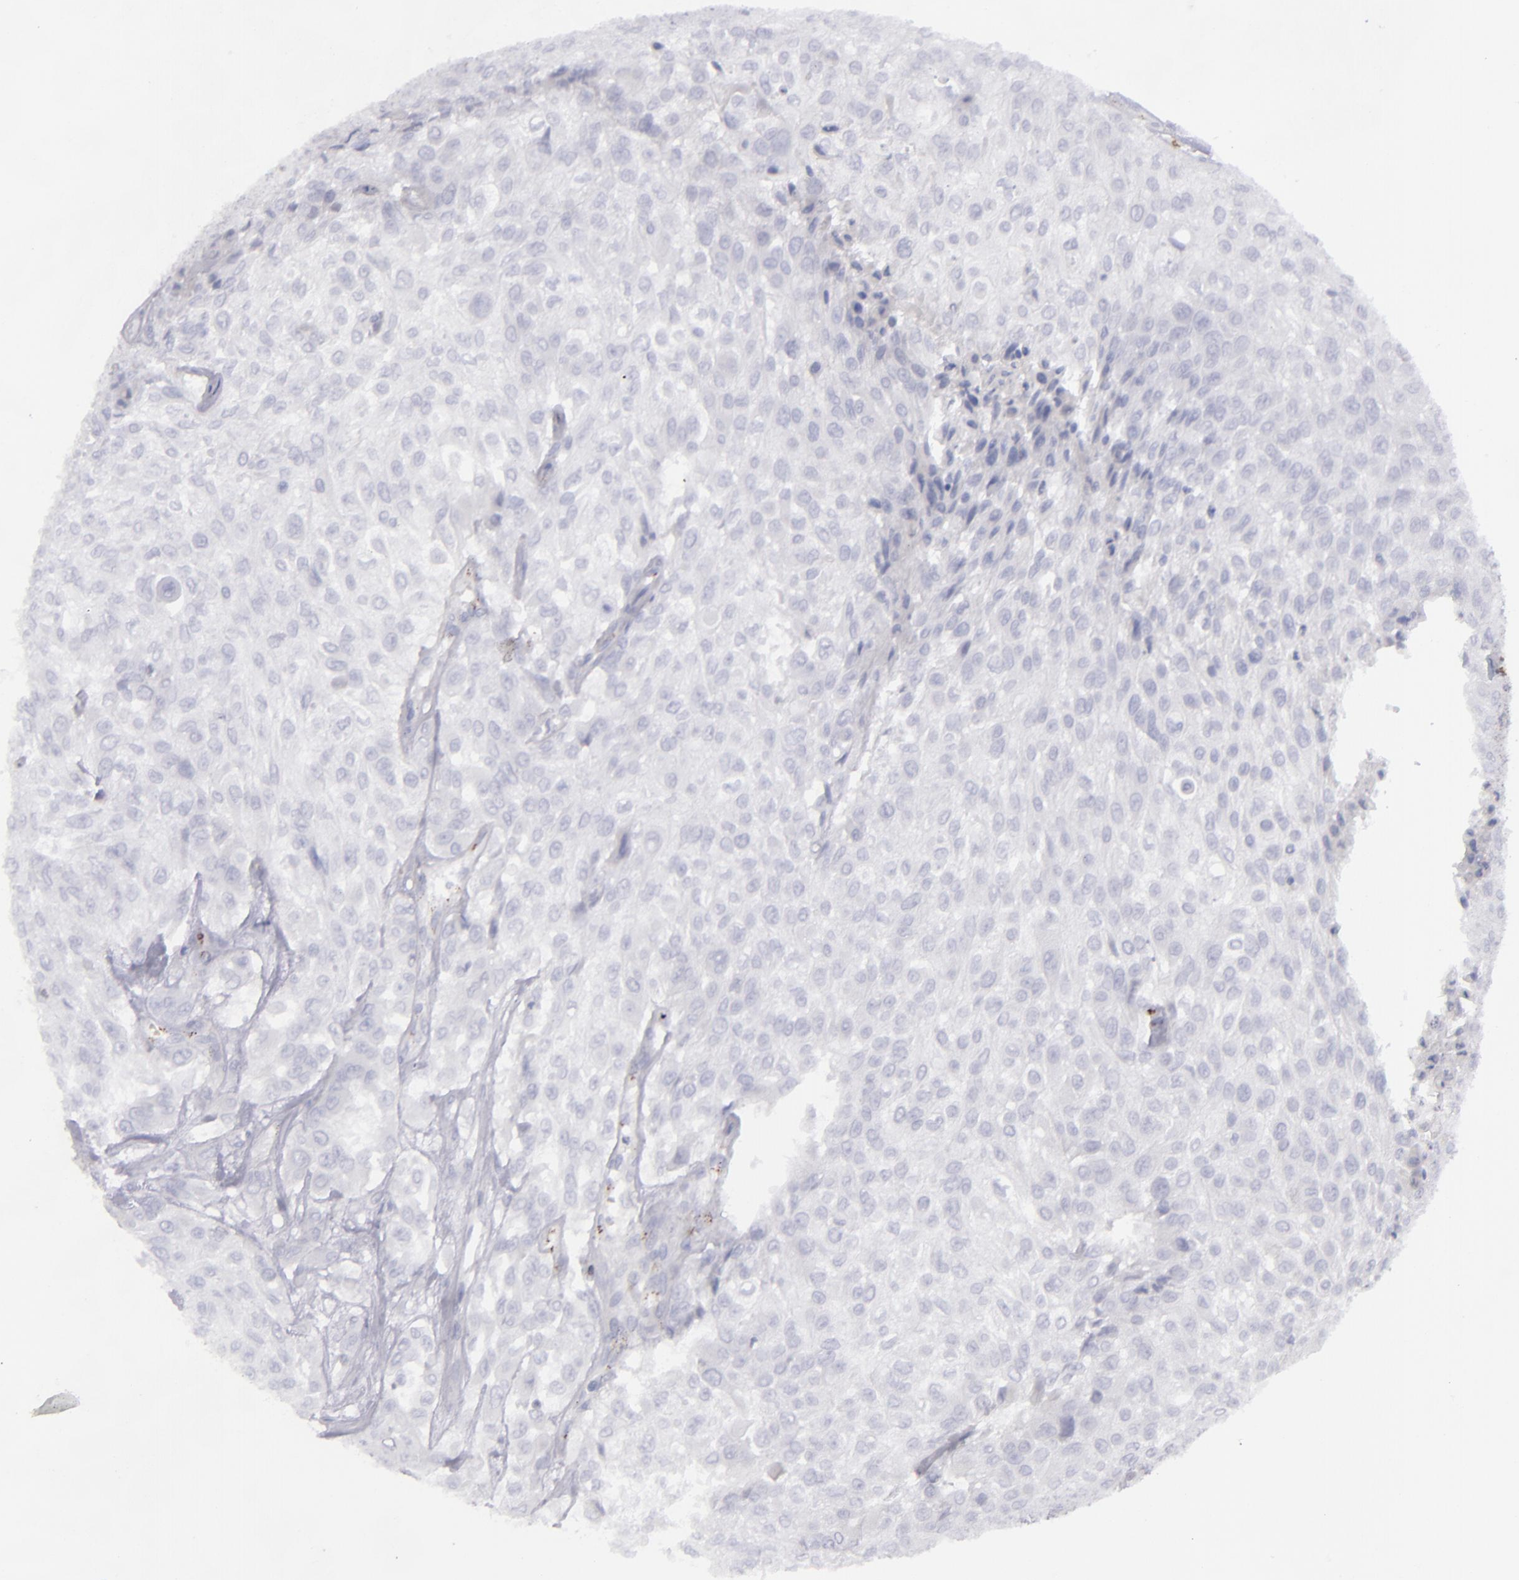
{"staining": {"intensity": "negative", "quantity": "none", "location": "none"}, "tissue": "urothelial cancer", "cell_type": "Tumor cells", "image_type": "cancer", "snomed": [{"axis": "morphology", "description": "Urothelial carcinoma, High grade"}, {"axis": "topography", "description": "Urinary bladder"}], "caption": "Tumor cells show no significant positivity in high-grade urothelial carcinoma.", "gene": "CD27", "patient": {"sex": "male", "age": 57}}